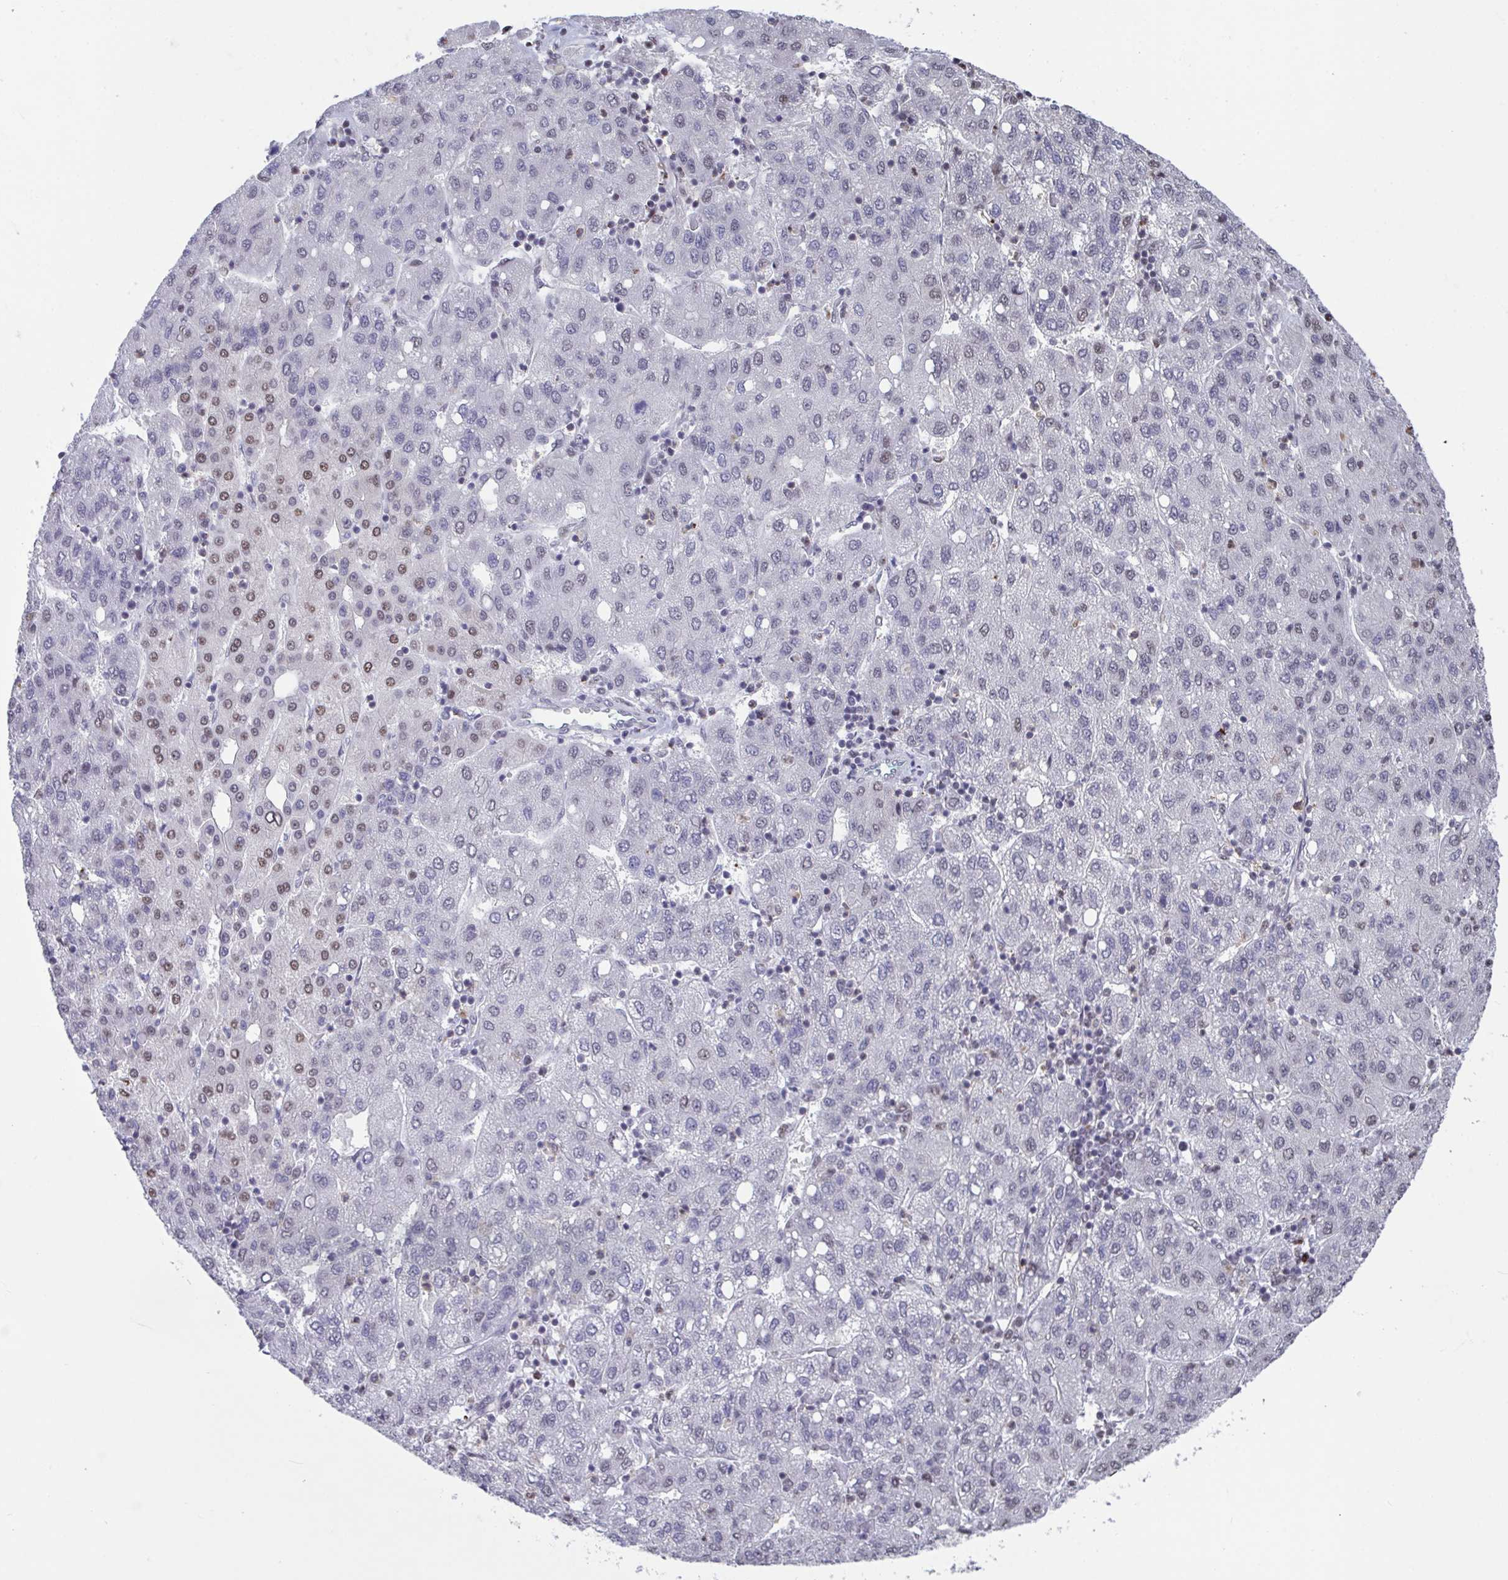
{"staining": {"intensity": "moderate", "quantity": "25%-75%", "location": "nuclear"}, "tissue": "liver cancer", "cell_type": "Tumor cells", "image_type": "cancer", "snomed": [{"axis": "morphology", "description": "Carcinoma, Hepatocellular, NOS"}, {"axis": "topography", "description": "Liver"}], "caption": "DAB immunohistochemical staining of liver cancer (hepatocellular carcinoma) demonstrates moderate nuclear protein positivity in about 25%-75% of tumor cells.", "gene": "HNRNPDL", "patient": {"sex": "male", "age": 65}}